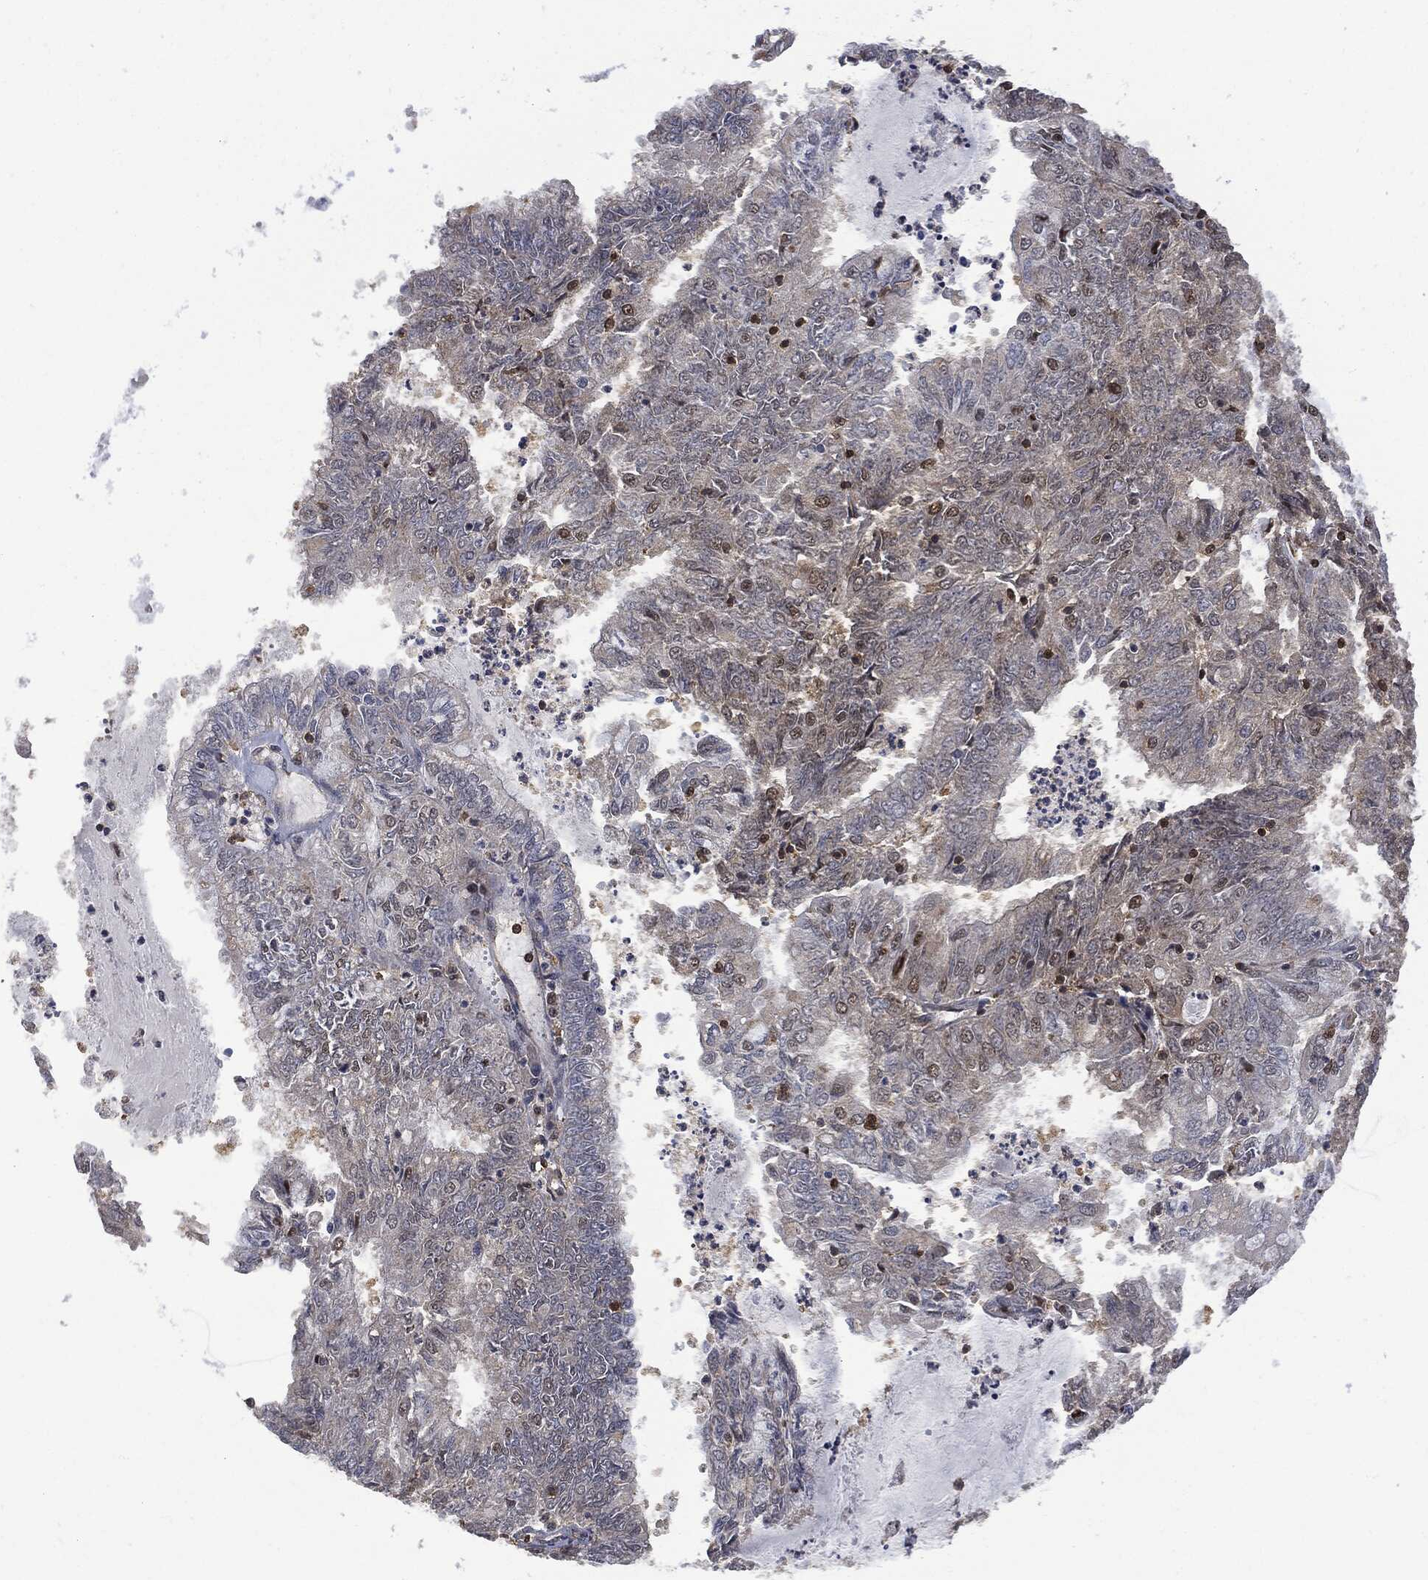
{"staining": {"intensity": "negative", "quantity": "none", "location": "none"}, "tissue": "endometrial cancer", "cell_type": "Tumor cells", "image_type": "cancer", "snomed": [{"axis": "morphology", "description": "Adenocarcinoma, NOS"}, {"axis": "topography", "description": "Endometrium"}], "caption": "DAB (3,3'-diaminobenzidine) immunohistochemical staining of human adenocarcinoma (endometrial) shows no significant expression in tumor cells.", "gene": "PSMB10", "patient": {"sex": "female", "age": 57}}